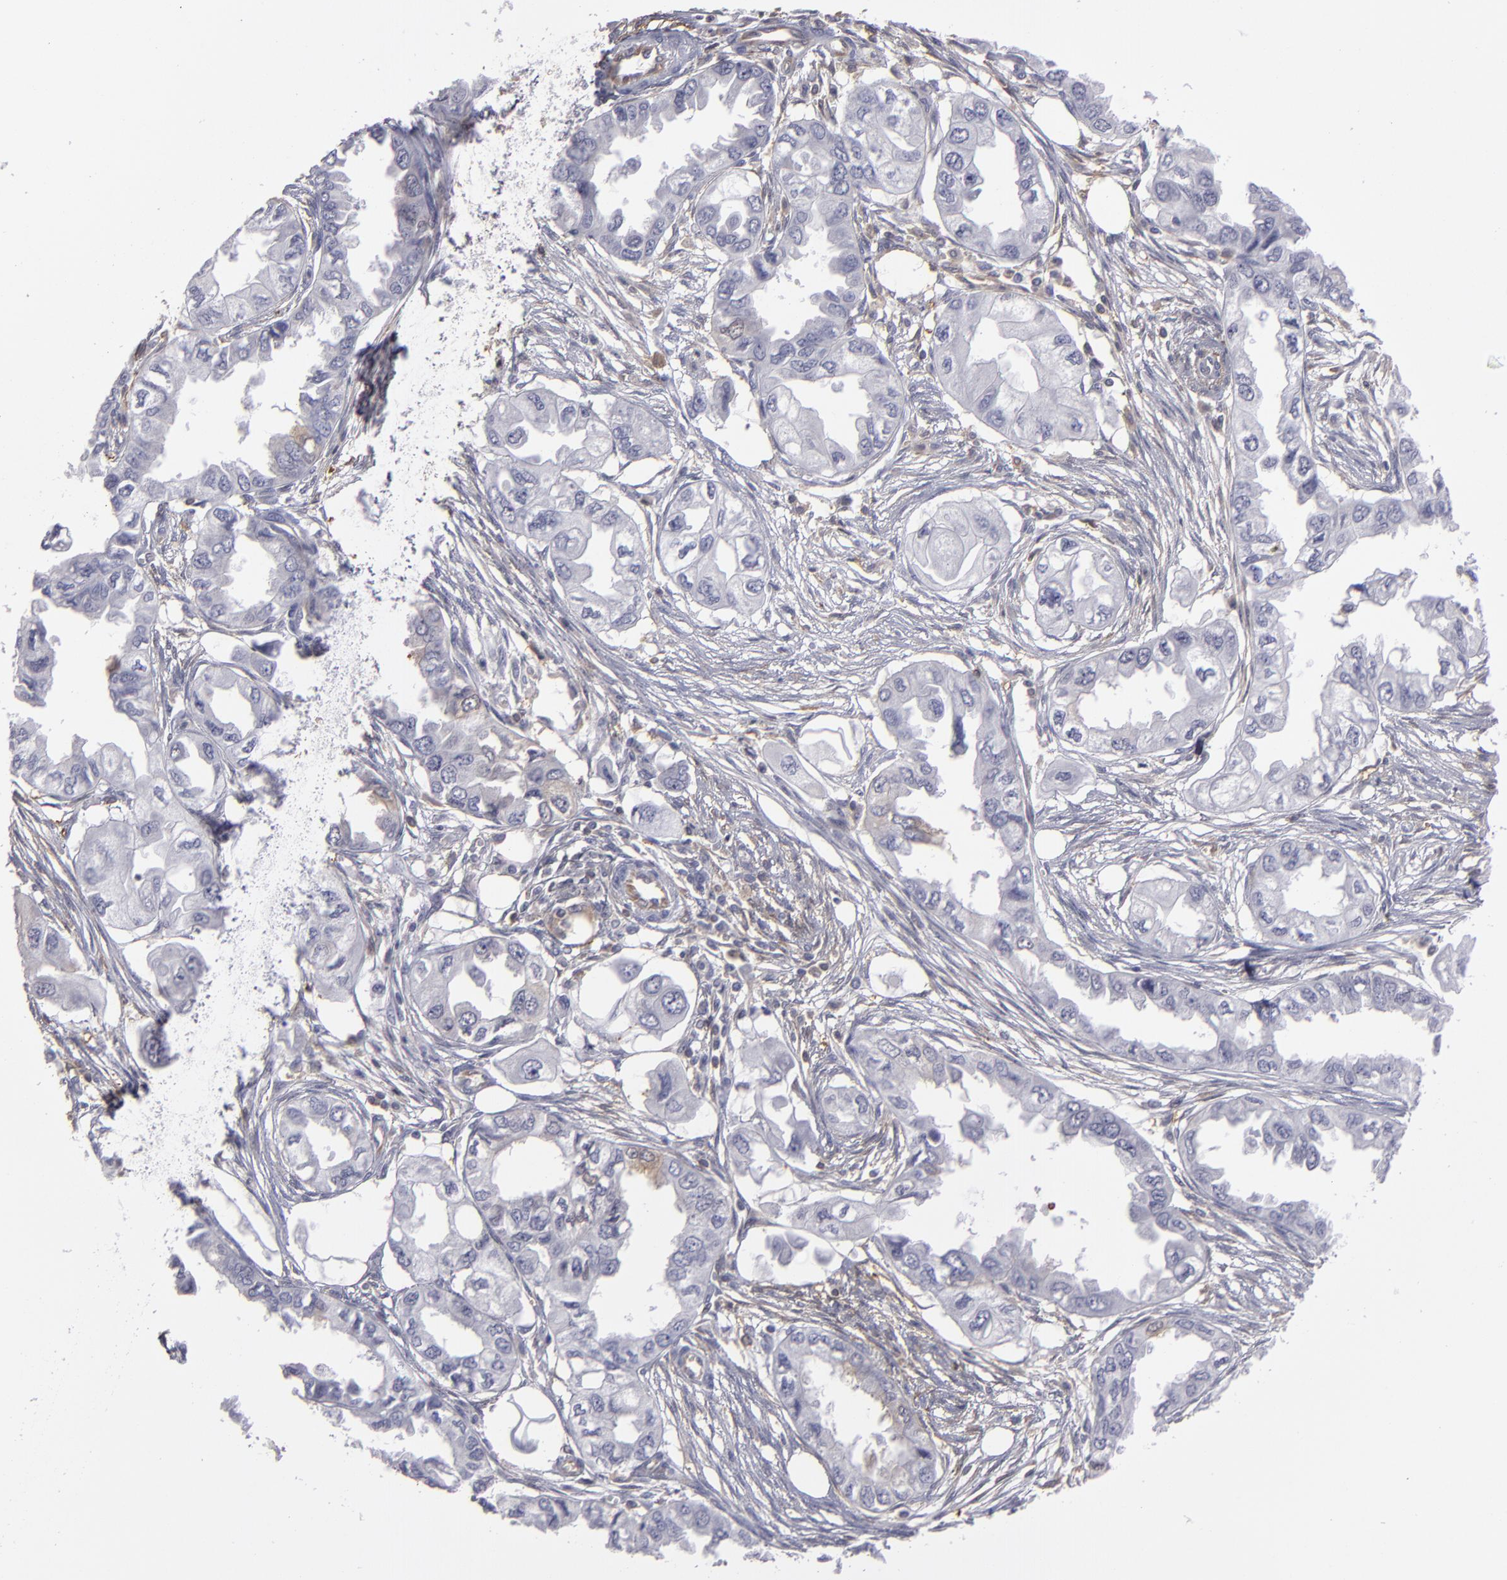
{"staining": {"intensity": "weak", "quantity": "<25%", "location": "cytoplasmic/membranous"}, "tissue": "endometrial cancer", "cell_type": "Tumor cells", "image_type": "cancer", "snomed": [{"axis": "morphology", "description": "Adenocarcinoma, NOS"}, {"axis": "topography", "description": "Endometrium"}], "caption": "Adenocarcinoma (endometrial) was stained to show a protein in brown. There is no significant expression in tumor cells.", "gene": "SEMA3G", "patient": {"sex": "female", "age": 67}}